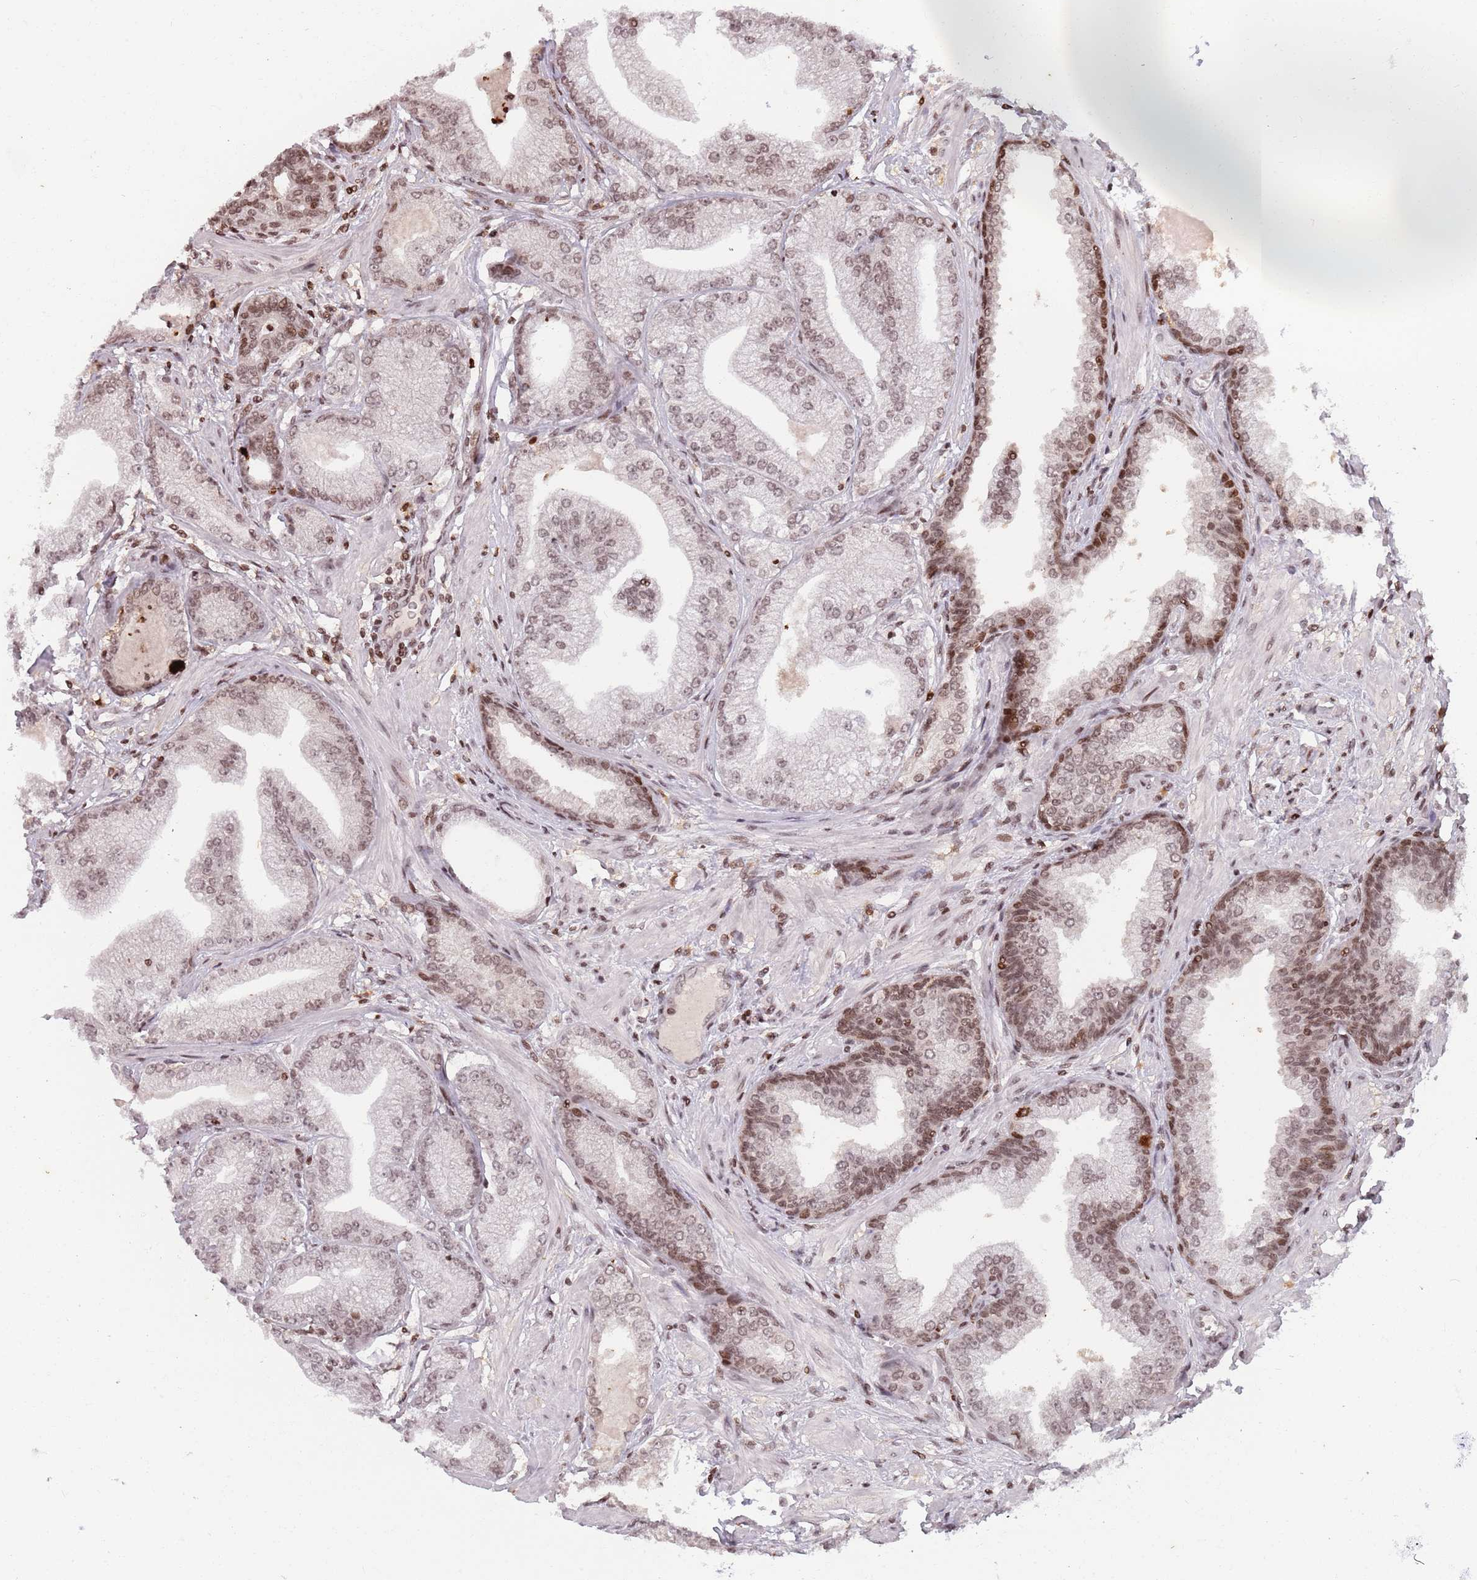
{"staining": {"intensity": "weak", "quantity": ">75%", "location": "nuclear"}, "tissue": "prostate cancer", "cell_type": "Tumor cells", "image_type": "cancer", "snomed": [{"axis": "morphology", "description": "Adenocarcinoma, Low grade"}, {"axis": "topography", "description": "Prostate"}], "caption": "There is low levels of weak nuclear expression in tumor cells of prostate adenocarcinoma (low-grade), as demonstrated by immunohistochemical staining (brown color).", "gene": "SH3RF3", "patient": {"sex": "male", "age": 55}}